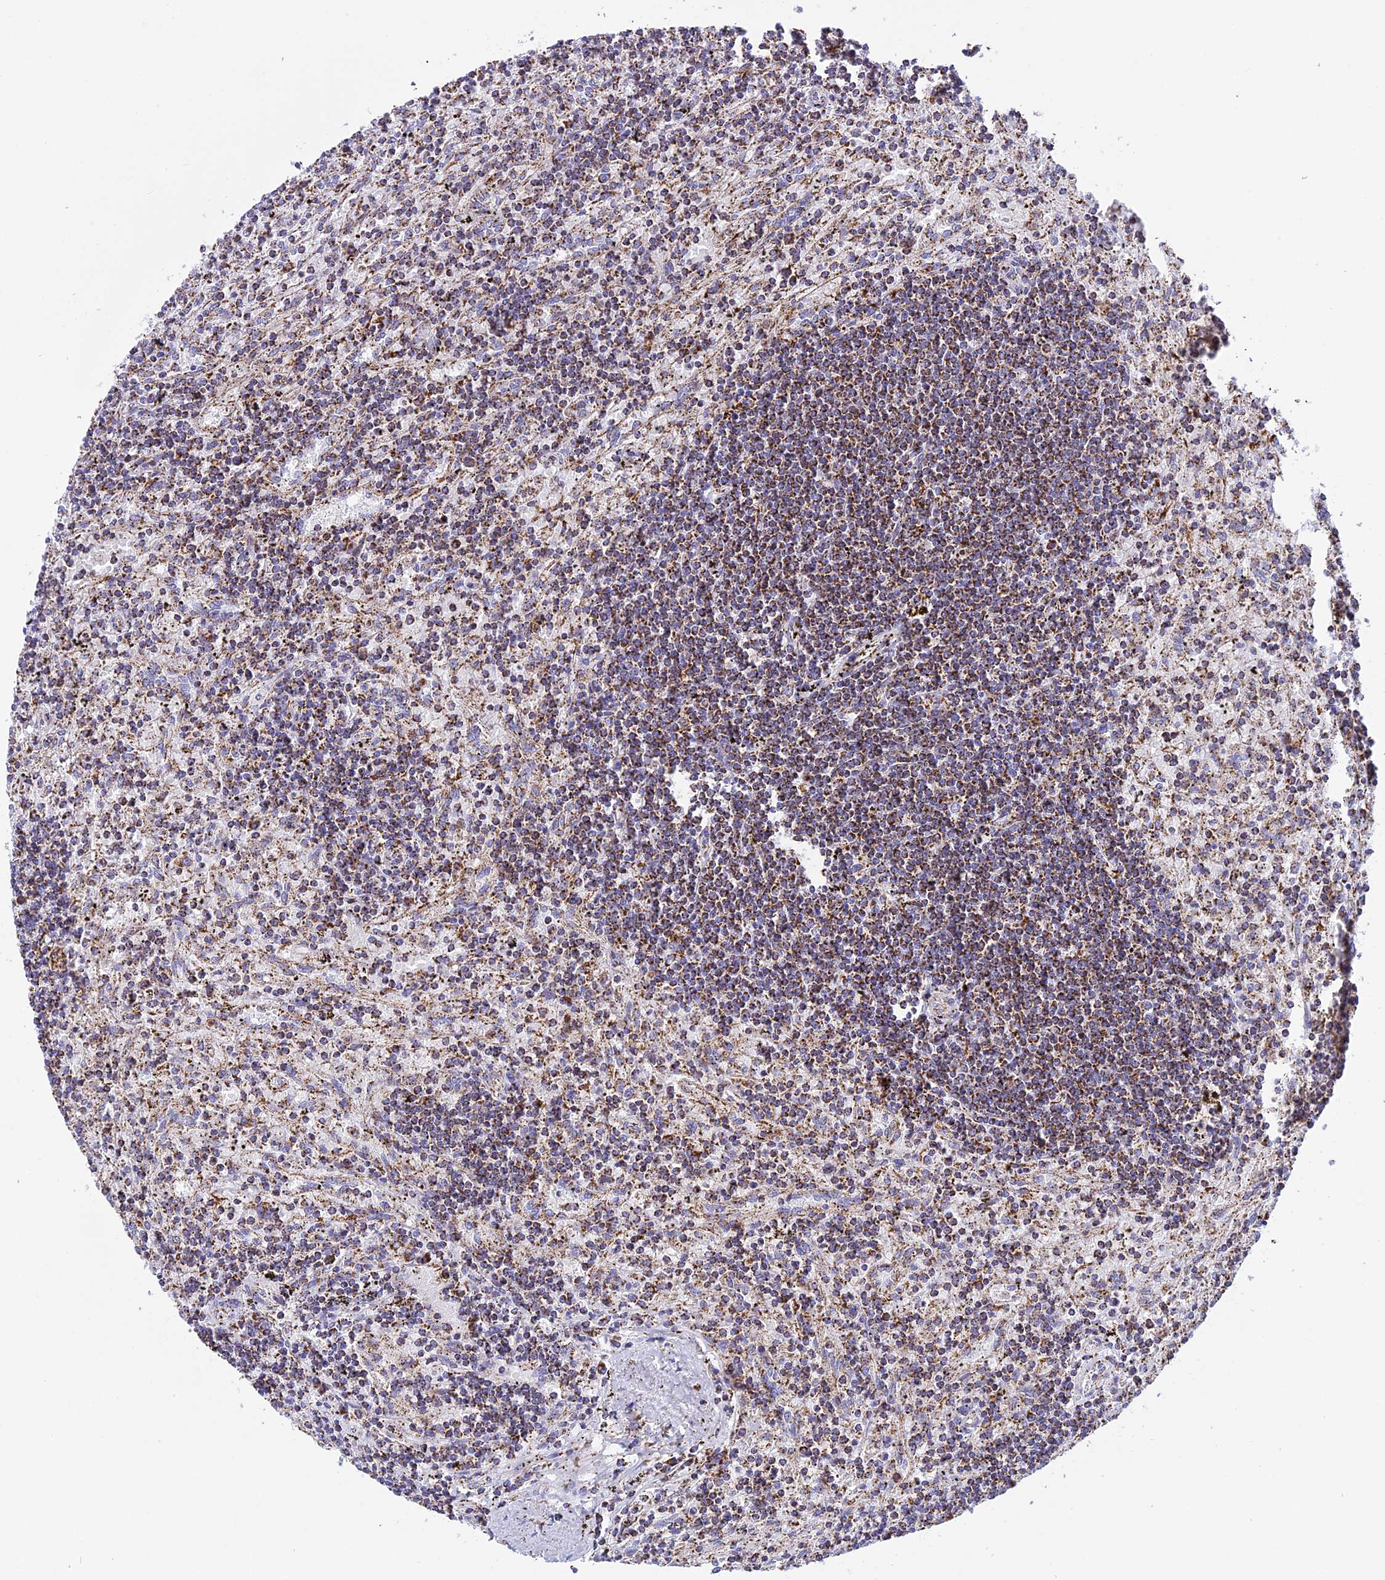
{"staining": {"intensity": "moderate", "quantity": ">75%", "location": "cytoplasmic/membranous"}, "tissue": "lymphoma", "cell_type": "Tumor cells", "image_type": "cancer", "snomed": [{"axis": "morphology", "description": "Malignant lymphoma, non-Hodgkin's type, Low grade"}, {"axis": "topography", "description": "Spleen"}], "caption": "Immunohistochemistry (IHC) histopathology image of neoplastic tissue: lymphoma stained using immunohistochemistry (IHC) shows medium levels of moderate protein expression localized specifically in the cytoplasmic/membranous of tumor cells, appearing as a cytoplasmic/membranous brown color.", "gene": "KCNG1", "patient": {"sex": "male", "age": 76}}